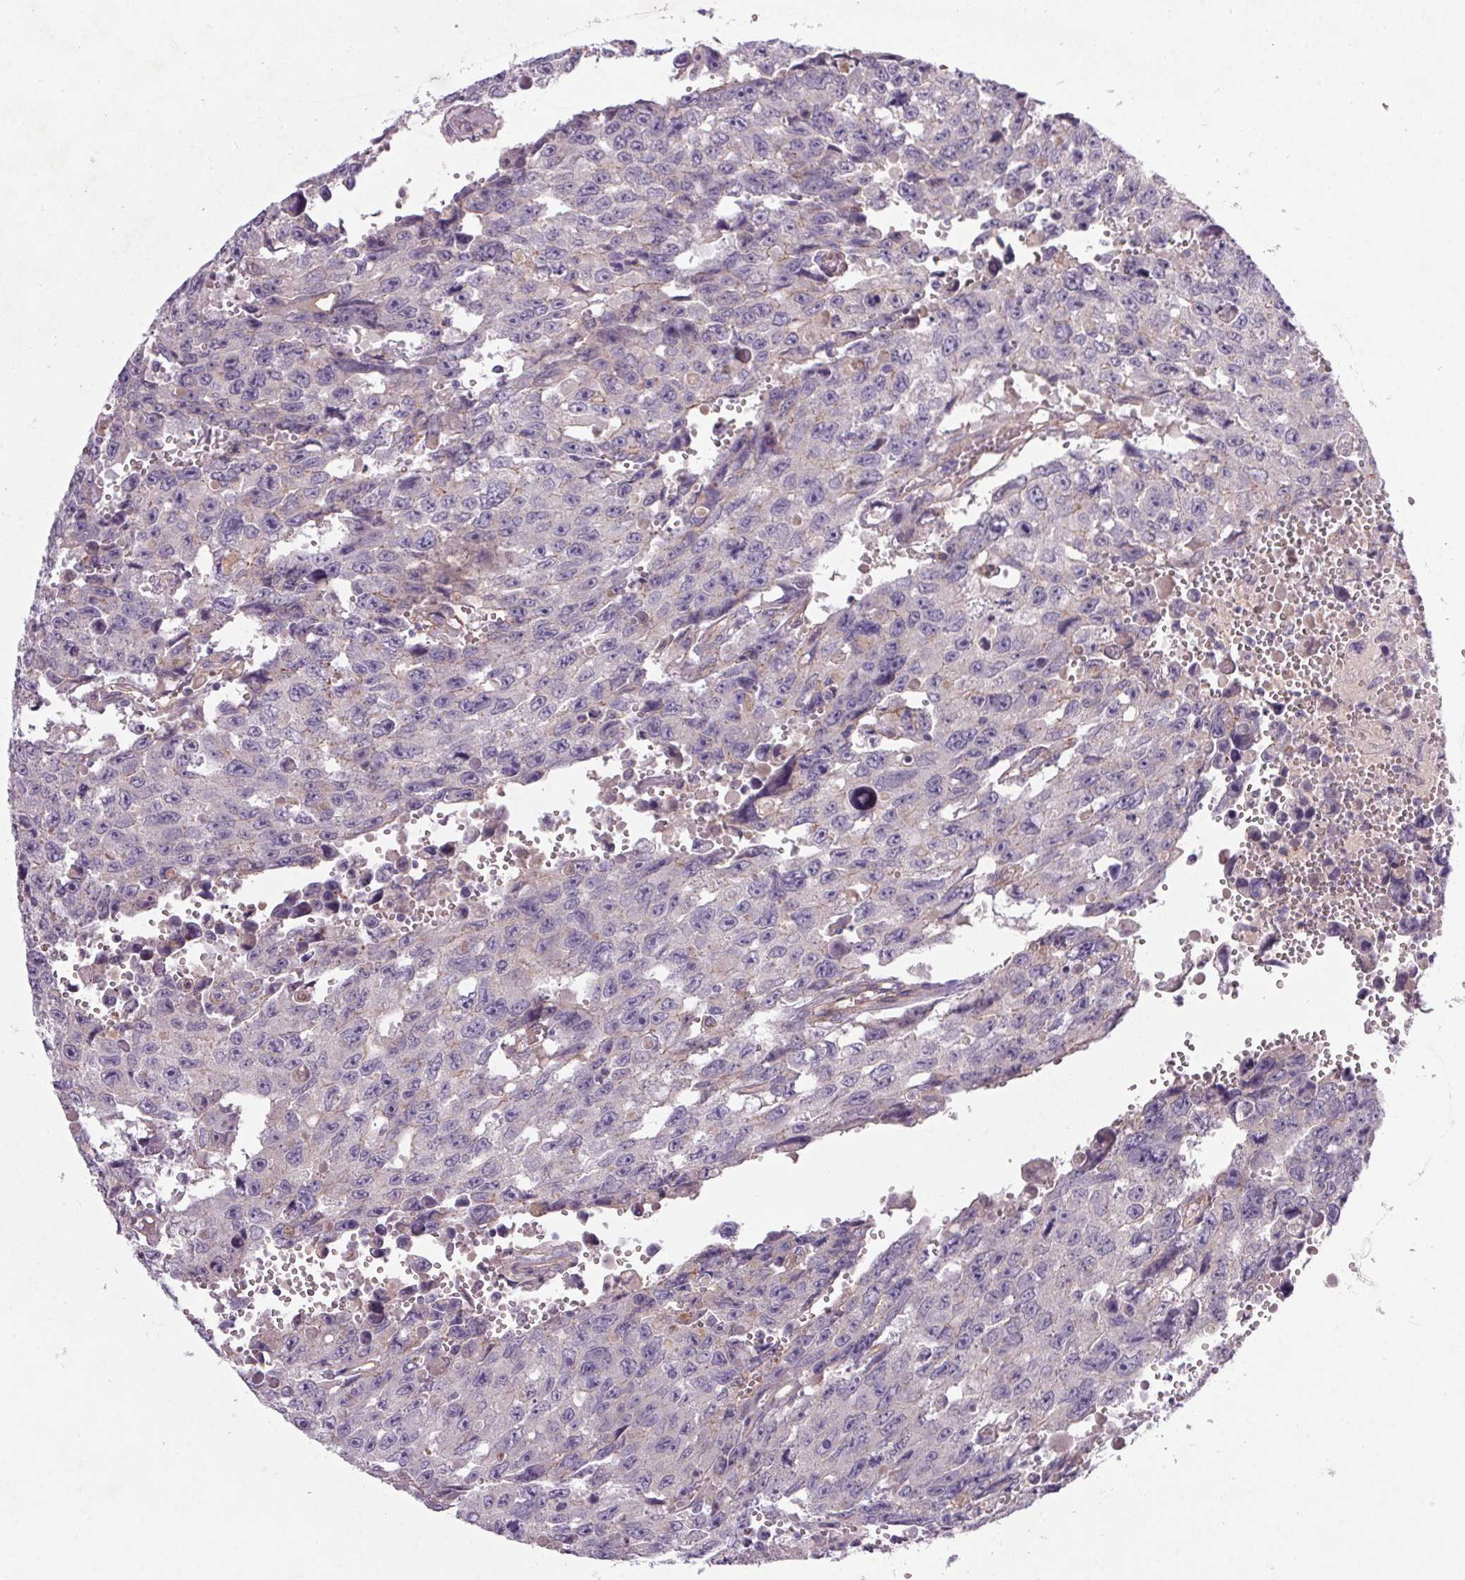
{"staining": {"intensity": "negative", "quantity": "none", "location": "none"}, "tissue": "testis cancer", "cell_type": "Tumor cells", "image_type": "cancer", "snomed": [{"axis": "morphology", "description": "Seminoma, NOS"}, {"axis": "topography", "description": "Testis"}], "caption": "This is an immunohistochemistry histopathology image of human testis cancer (seminoma). There is no expression in tumor cells.", "gene": "APOC4", "patient": {"sex": "male", "age": 26}}